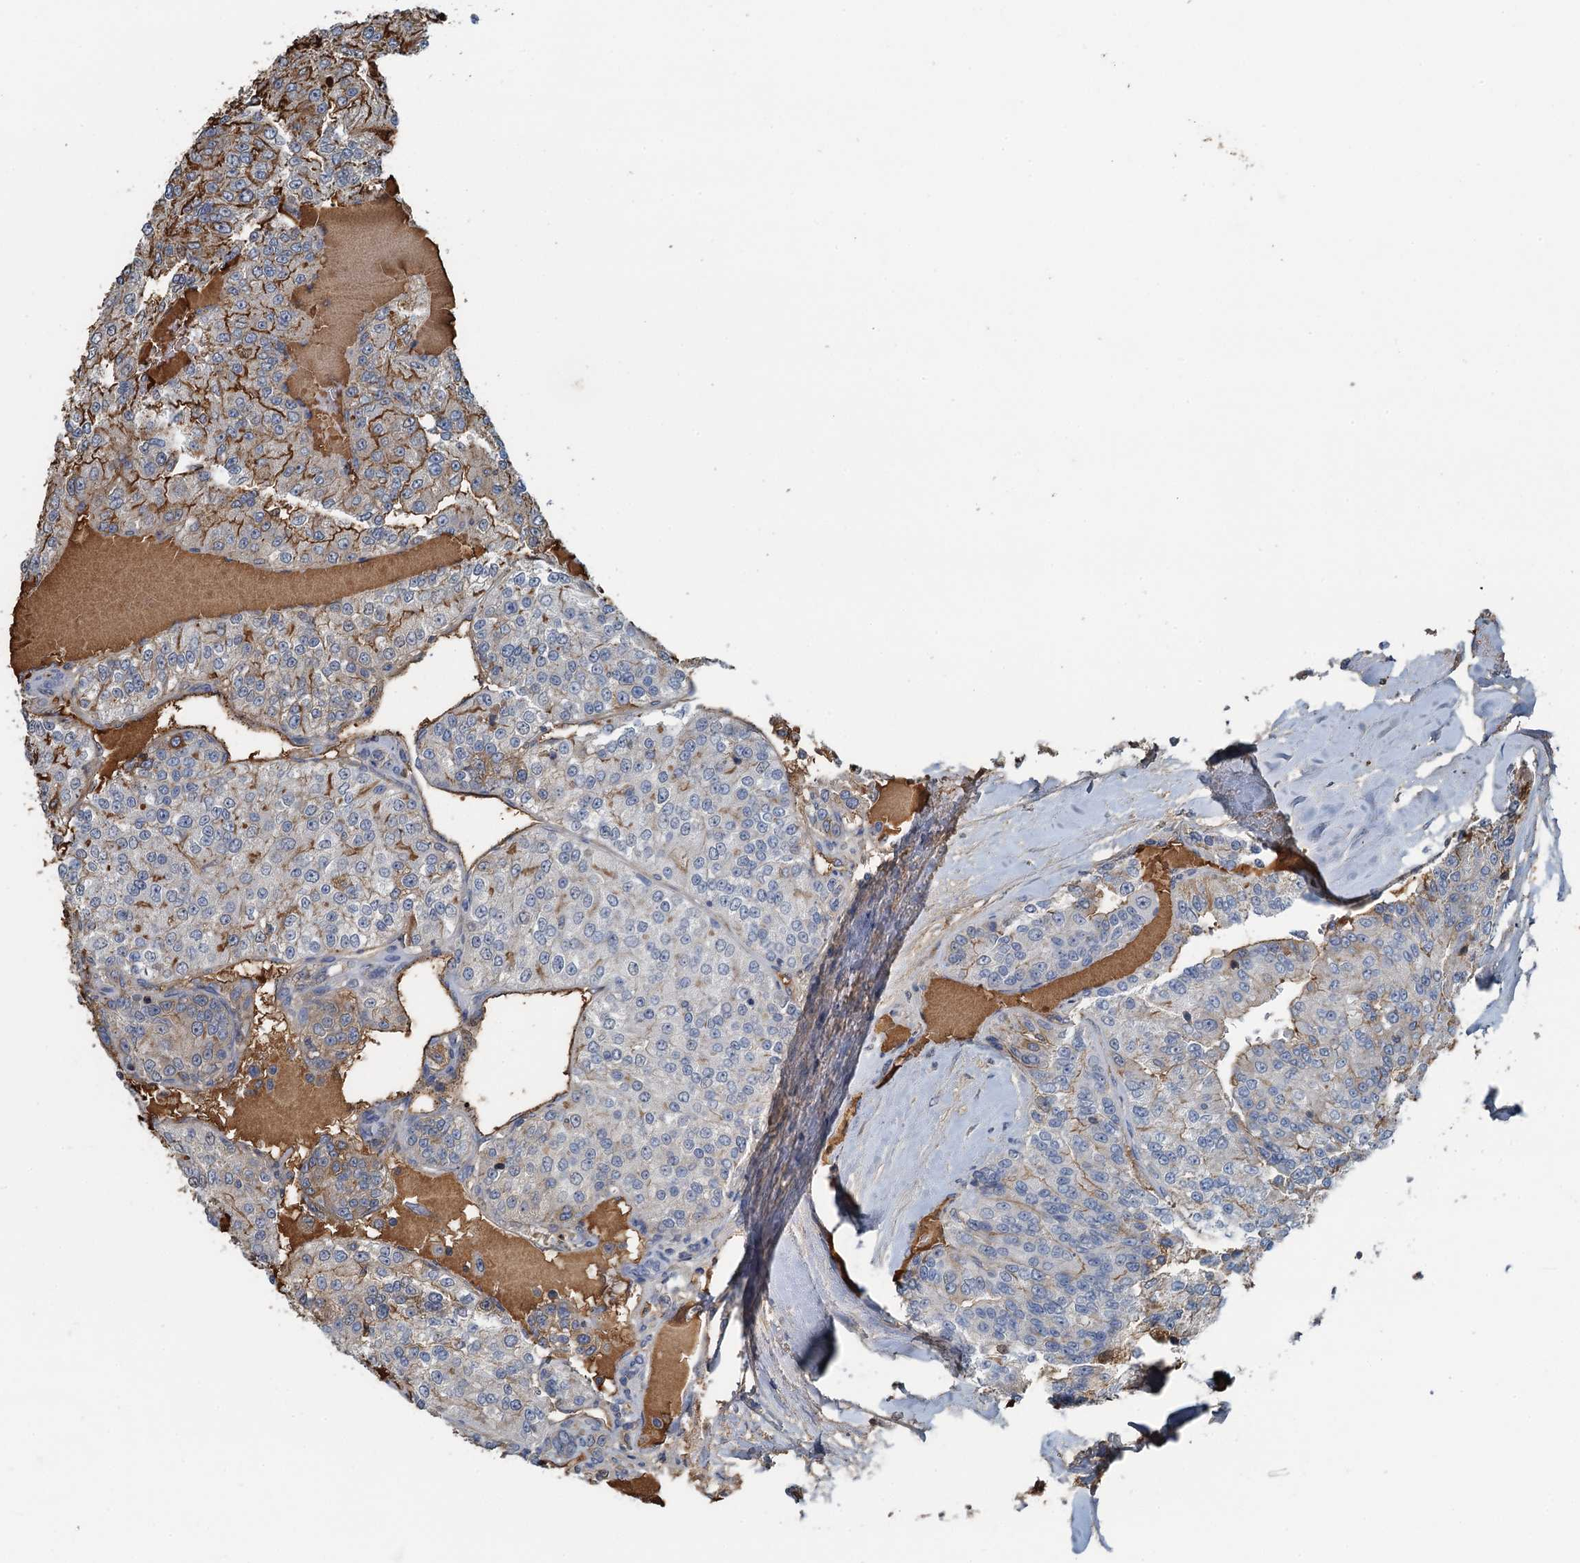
{"staining": {"intensity": "negative", "quantity": "none", "location": "none"}, "tissue": "renal cancer", "cell_type": "Tumor cells", "image_type": "cancer", "snomed": [{"axis": "morphology", "description": "Adenocarcinoma, NOS"}, {"axis": "topography", "description": "Kidney"}], "caption": "A photomicrograph of renal cancer (adenocarcinoma) stained for a protein displays no brown staining in tumor cells.", "gene": "LSM14B", "patient": {"sex": "female", "age": 63}}